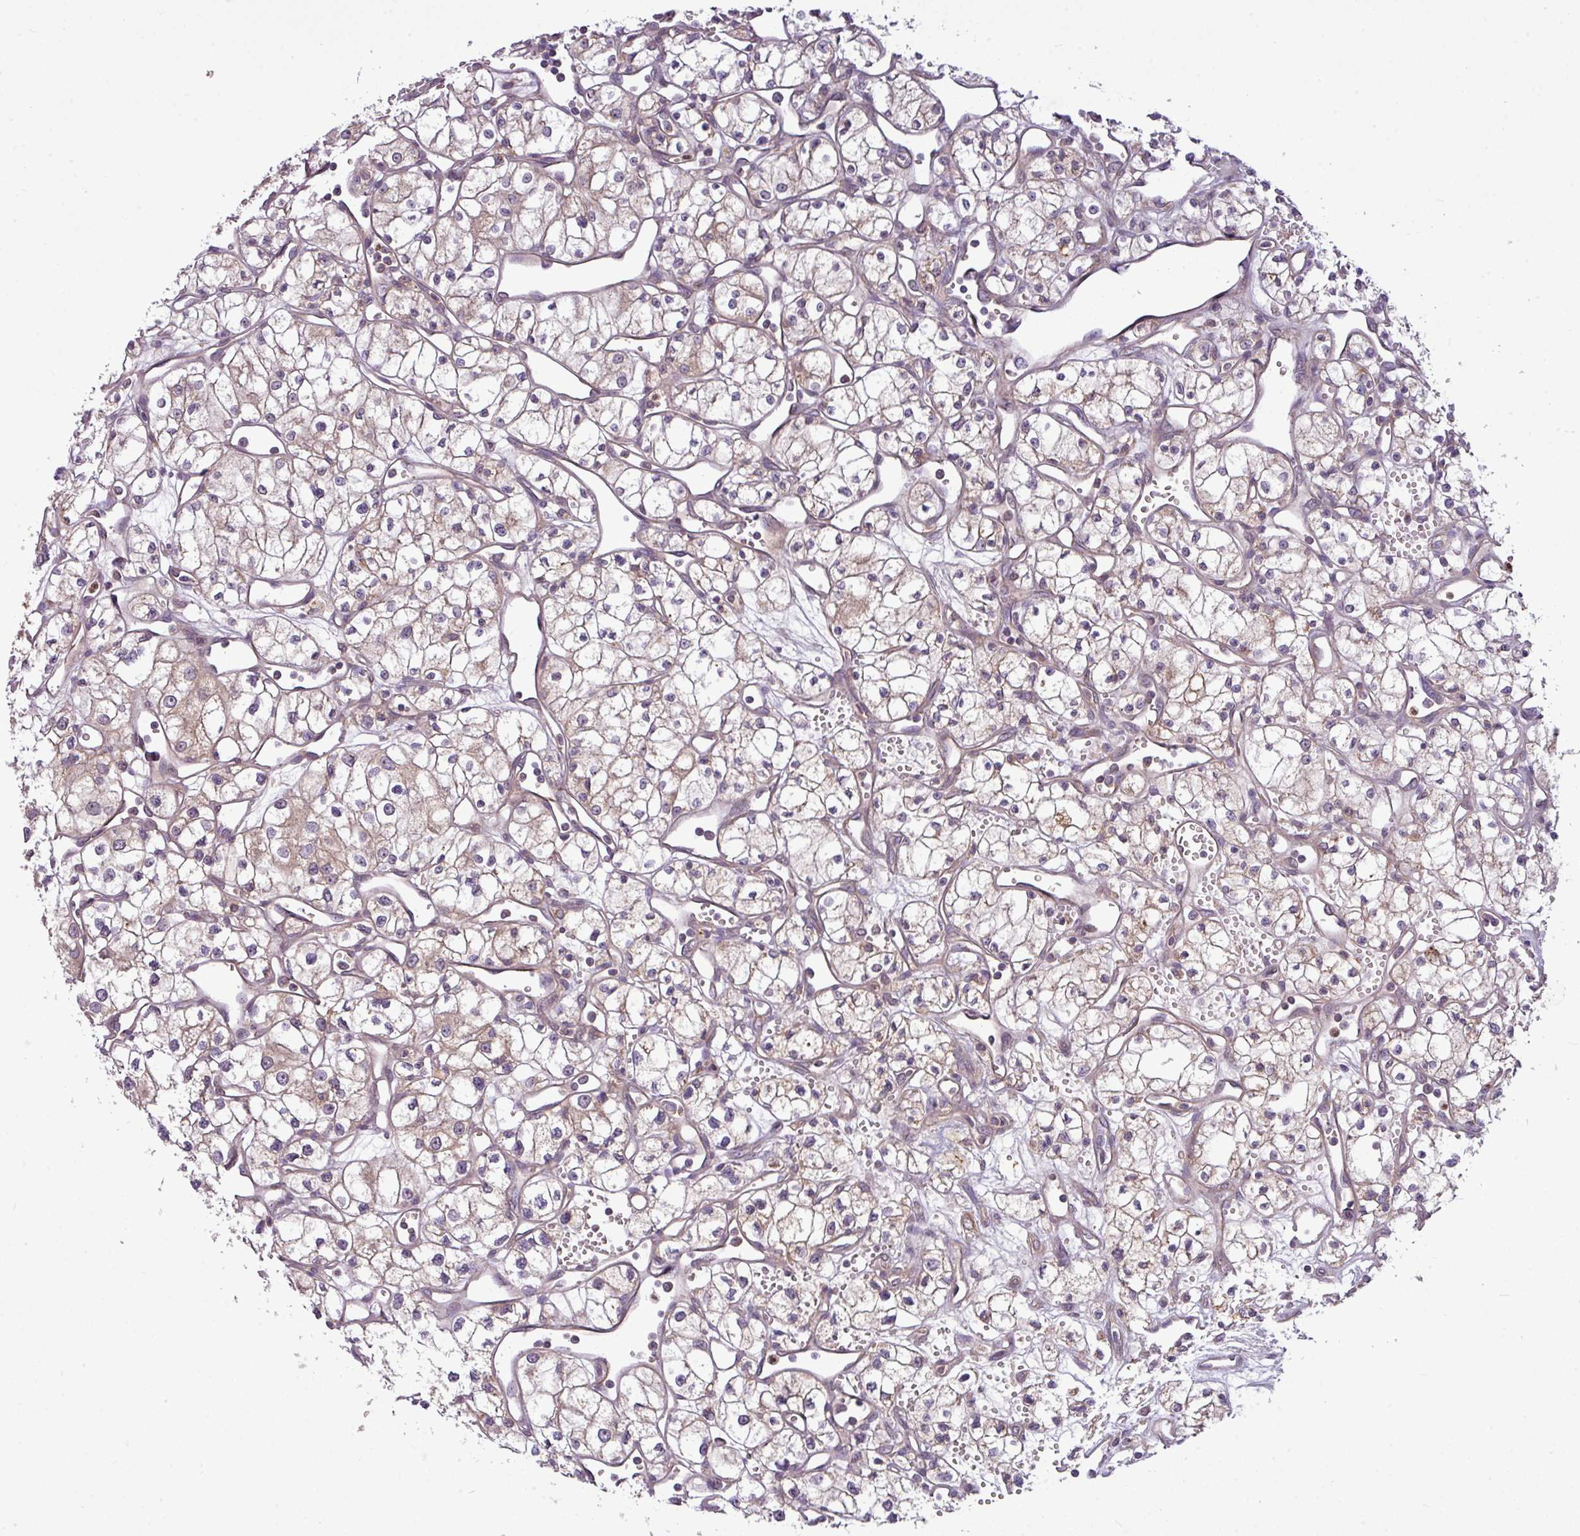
{"staining": {"intensity": "weak", "quantity": "25%-75%", "location": "cytoplasmic/membranous"}, "tissue": "renal cancer", "cell_type": "Tumor cells", "image_type": "cancer", "snomed": [{"axis": "morphology", "description": "Adenocarcinoma, NOS"}, {"axis": "topography", "description": "Kidney"}], "caption": "A brown stain labels weak cytoplasmic/membranous expression of a protein in human renal cancer (adenocarcinoma) tumor cells.", "gene": "PAPLN", "patient": {"sex": "male", "age": 59}}